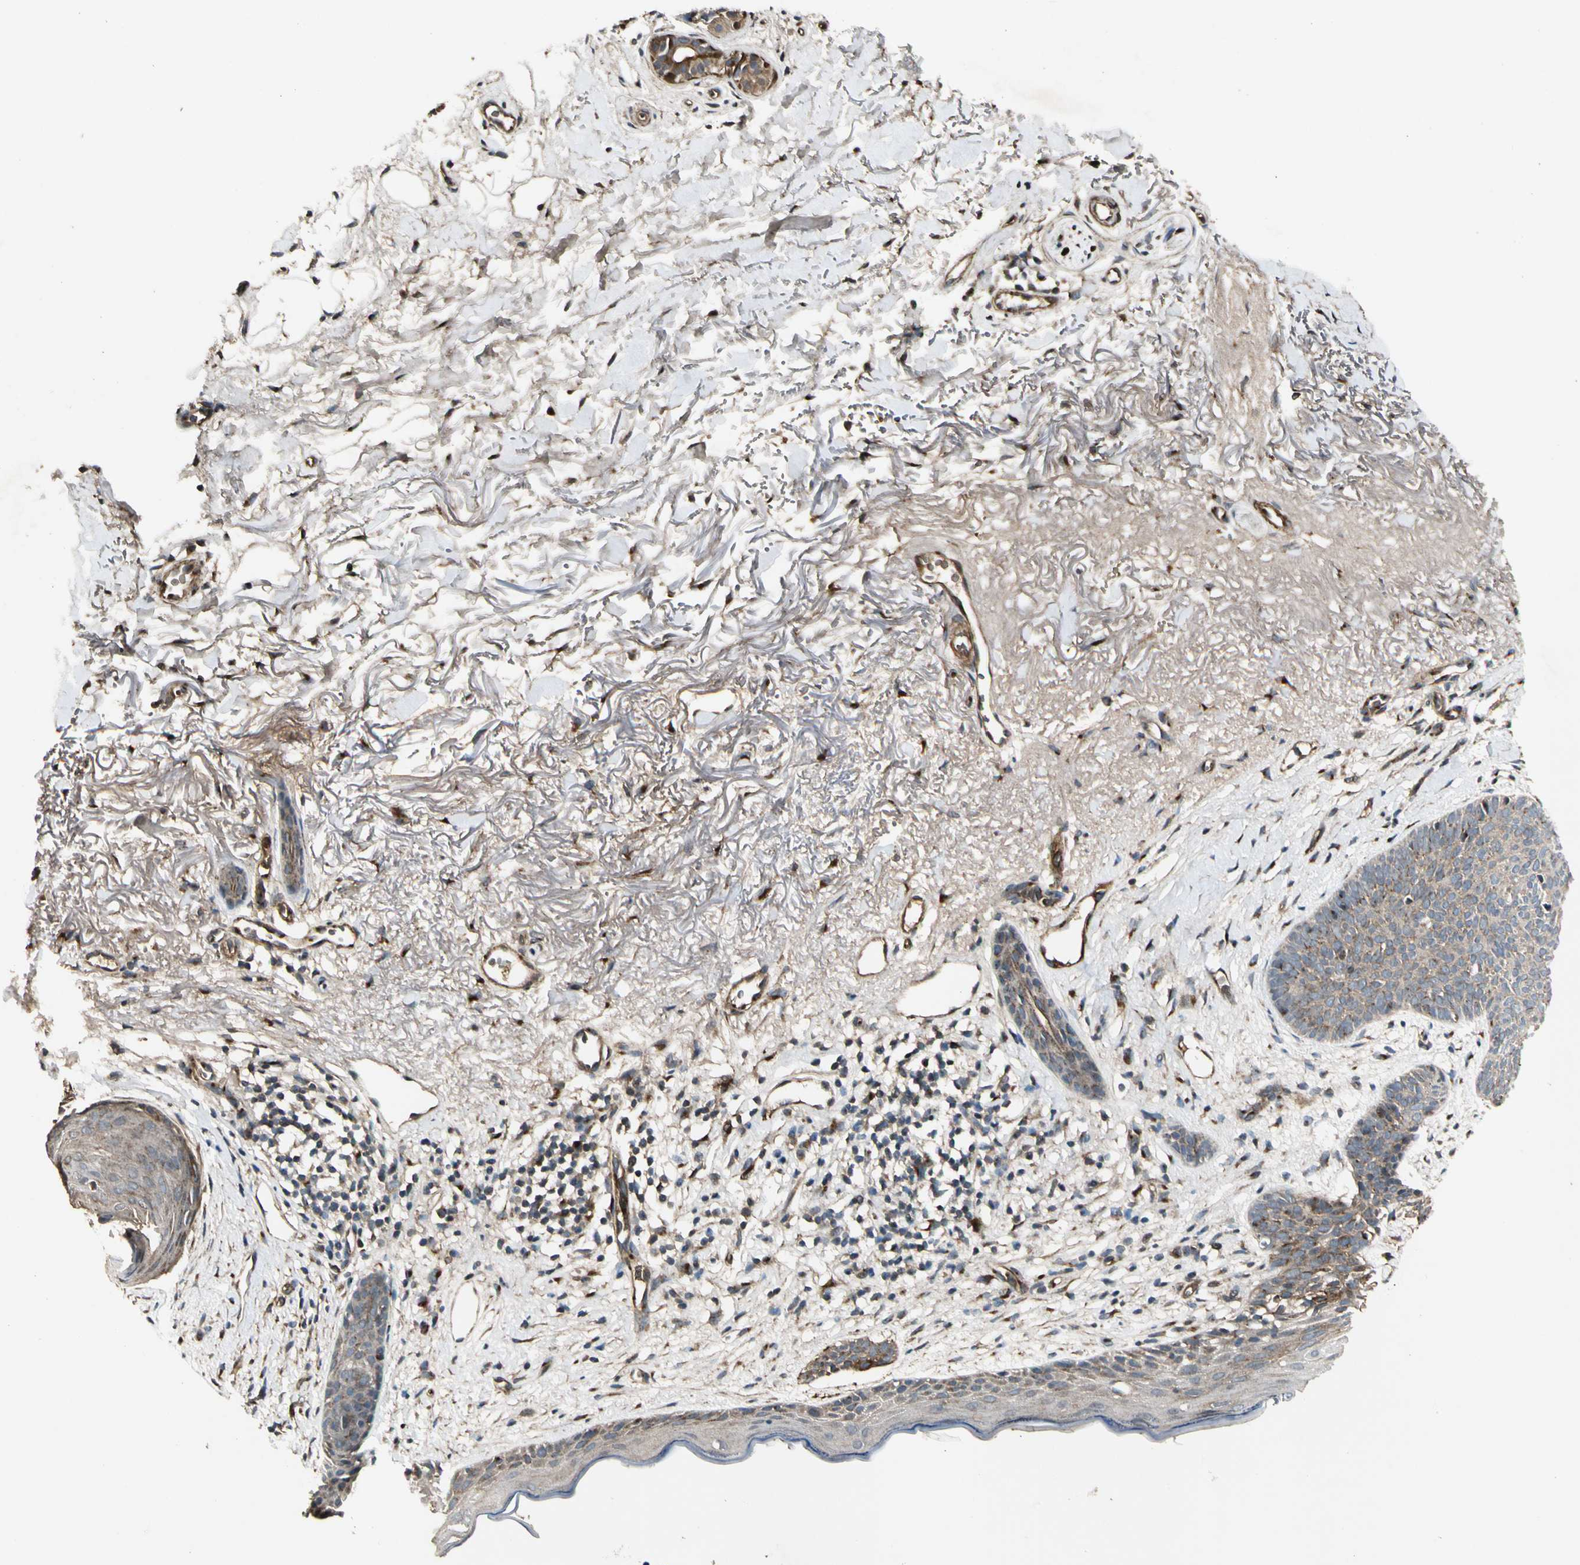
{"staining": {"intensity": "weak", "quantity": ">75%", "location": "cytoplasmic/membranous"}, "tissue": "skin cancer", "cell_type": "Tumor cells", "image_type": "cancer", "snomed": [{"axis": "morphology", "description": "Normal tissue, NOS"}, {"axis": "morphology", "description": "Basal cell carcinoma"}, {"axis": "topography", "description": "Skin"}], "caption": "This photomicrograph shows IHC staining of human skin cancer (basal cell carcinoma), with low weak cytoplasmic/membranous staining in about >75% of tumor cells.", "gene": "GCK", "patient": {"sex": "female", "age": 70}}